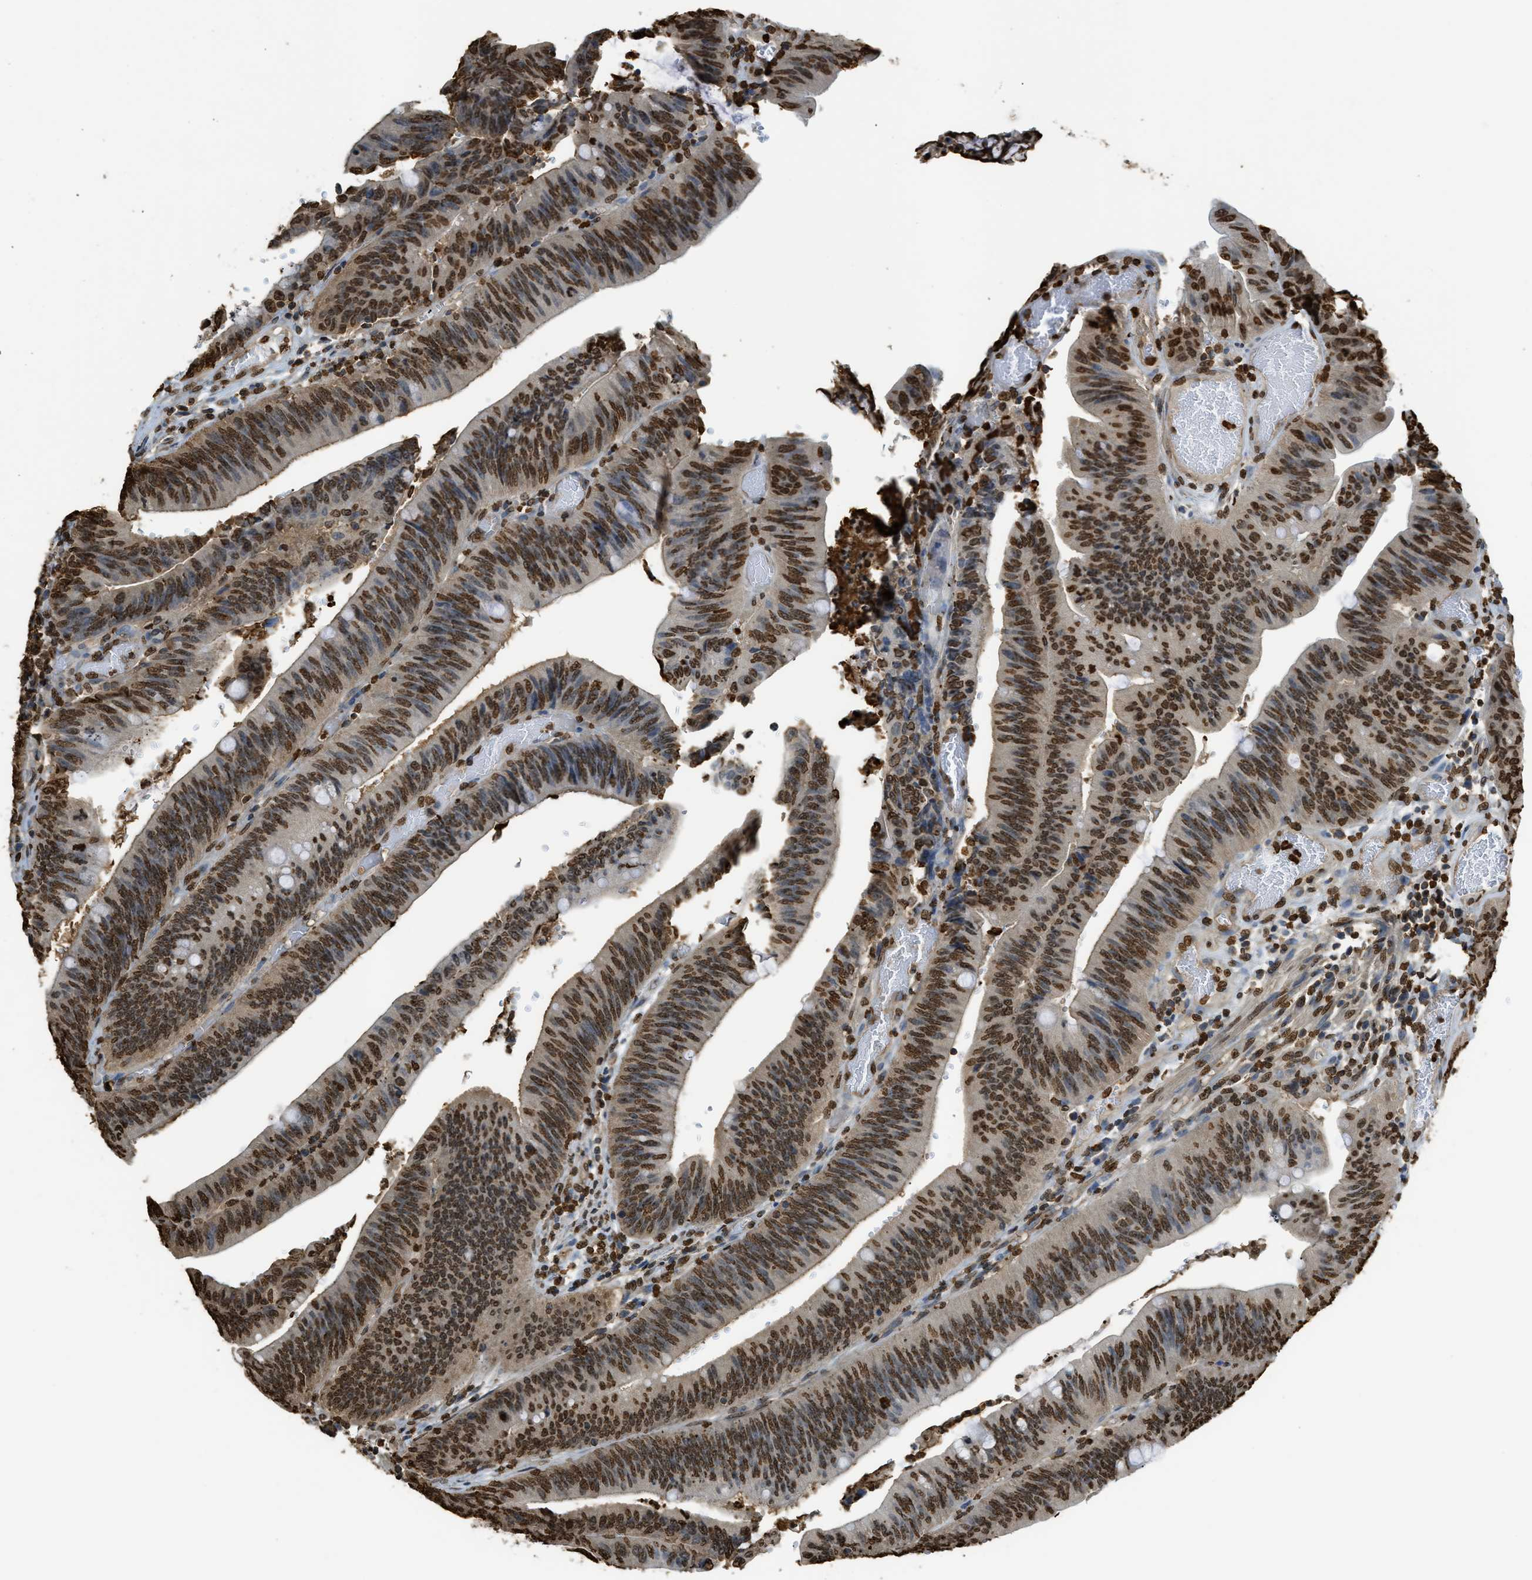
{"staining": {"intensity": "strong", "quantity": ">75%", "location": "nuclear"}, "tissue": "colorectal cancer", "cell_type": "Tumor cells", "image_type": "cancer", "snomed": [{"axis": "morphology", "description": "Normal tissue, NOS"}, {"axis": "morphology", "description": "Adenocarcinoma, NOS"}, {"axis": "topography", "description": "Rectum"}], "caption": "An immunohistochemistry histopathology image of neoplastic tissue is shown. Protein staining in brown highlights strong nuclear positivity in colorectal cancer (adenocarcinoma) within tumor cells.", "gene": "NR5A2", "patient": {"sex": "female", "age": 66}}